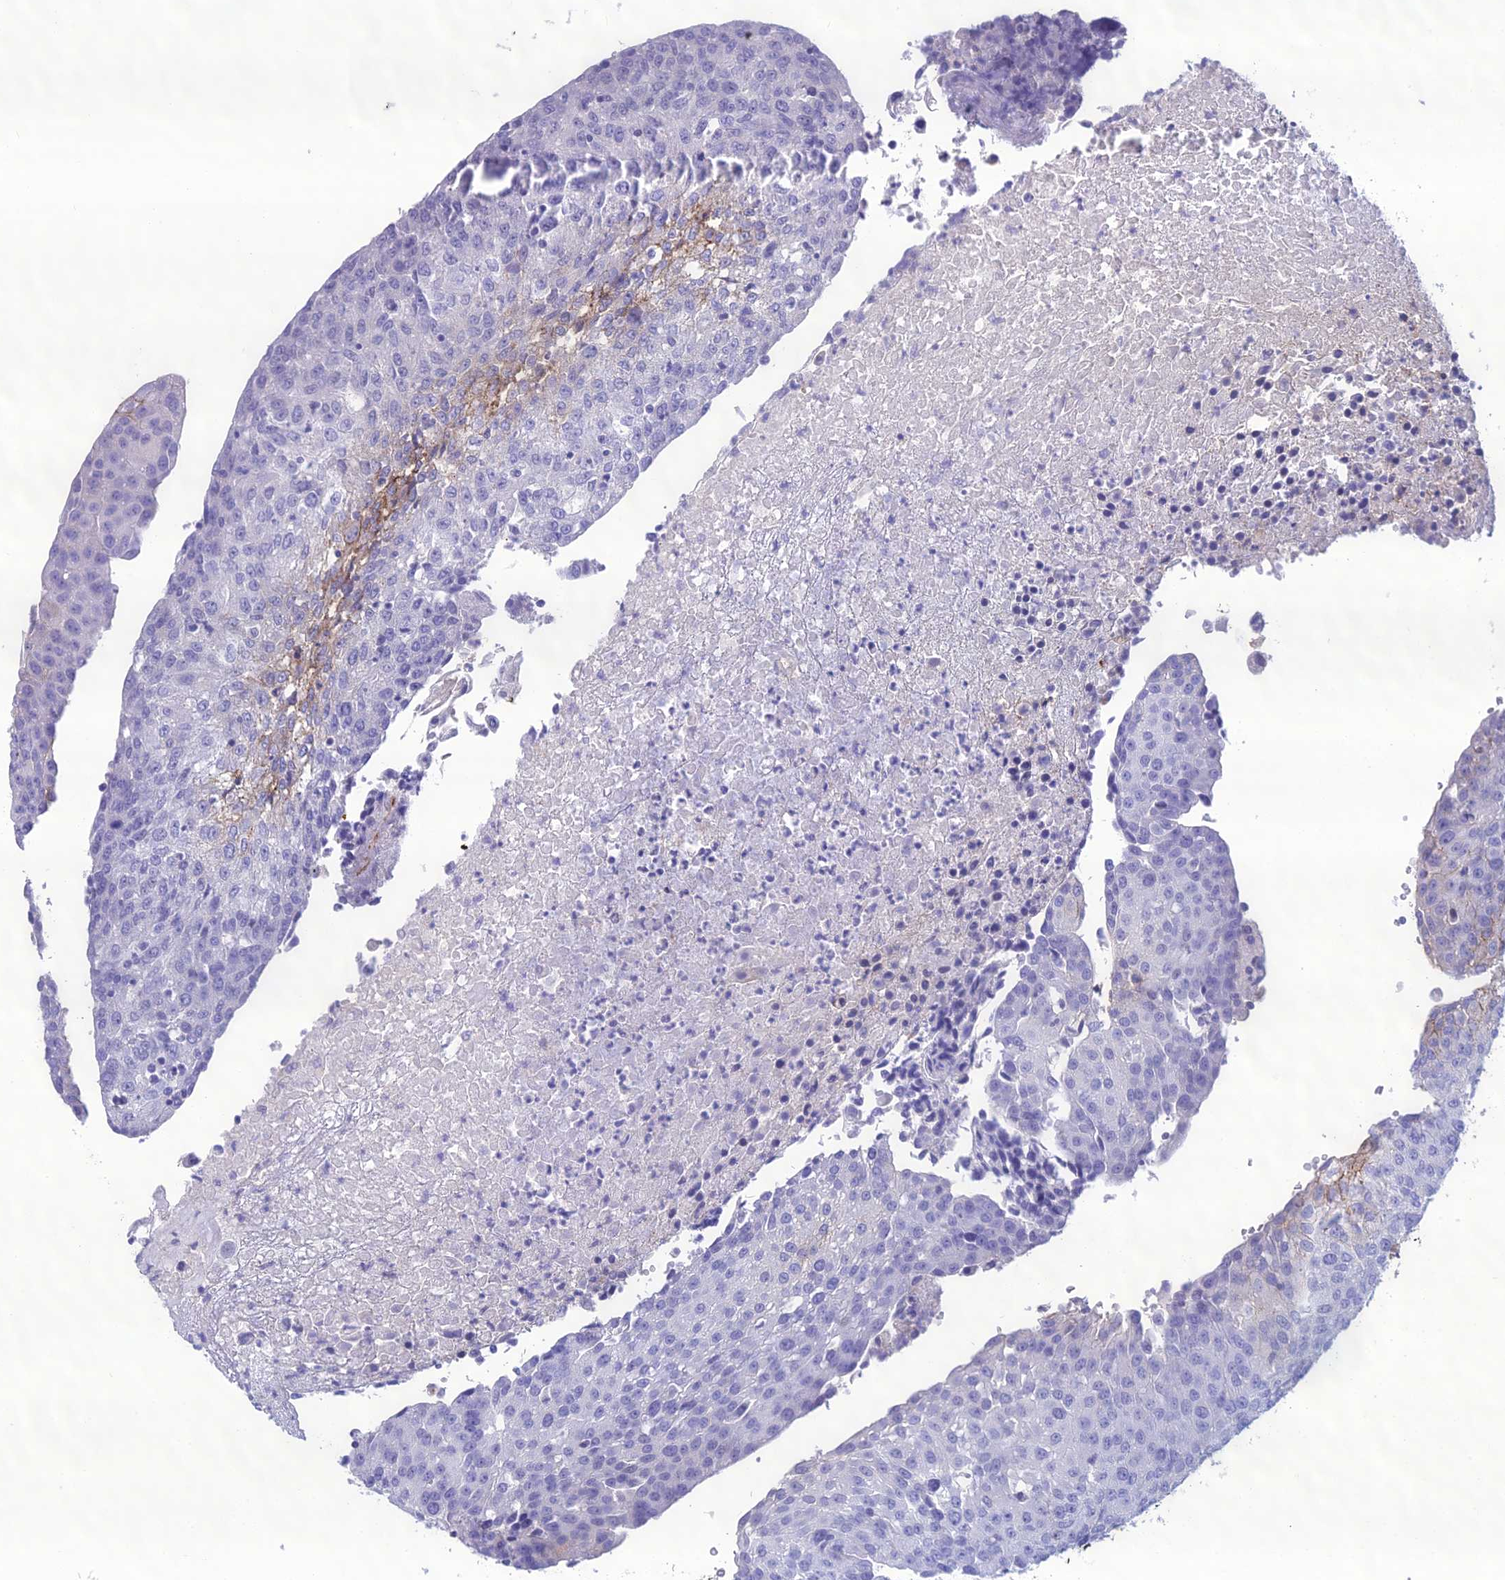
{"staining": {"intensity": "negative", "quantity": "none", "location": "none"}, "tissue": "urothelial cancer", "cell_type": "Tumor cells", "image_type": "cancer", "snomed": [{"axis": "morphology", "description": "Urothelial carcinoma, High grade"}, {"axis": "topography", "description": "Urinary bladder"}], "caption": "A high-resolution photomicrograph shows immunohistochemistry staining of urothelial cancer, which demonstrates no significant positivity in tumor cells. (Brightfield microscopy of DAB (3,3'-diaminobenzidine) immunohistochemistry at high magnification).", "gene": "CRB2", "patient": {"sex": "female", "age": 85}}